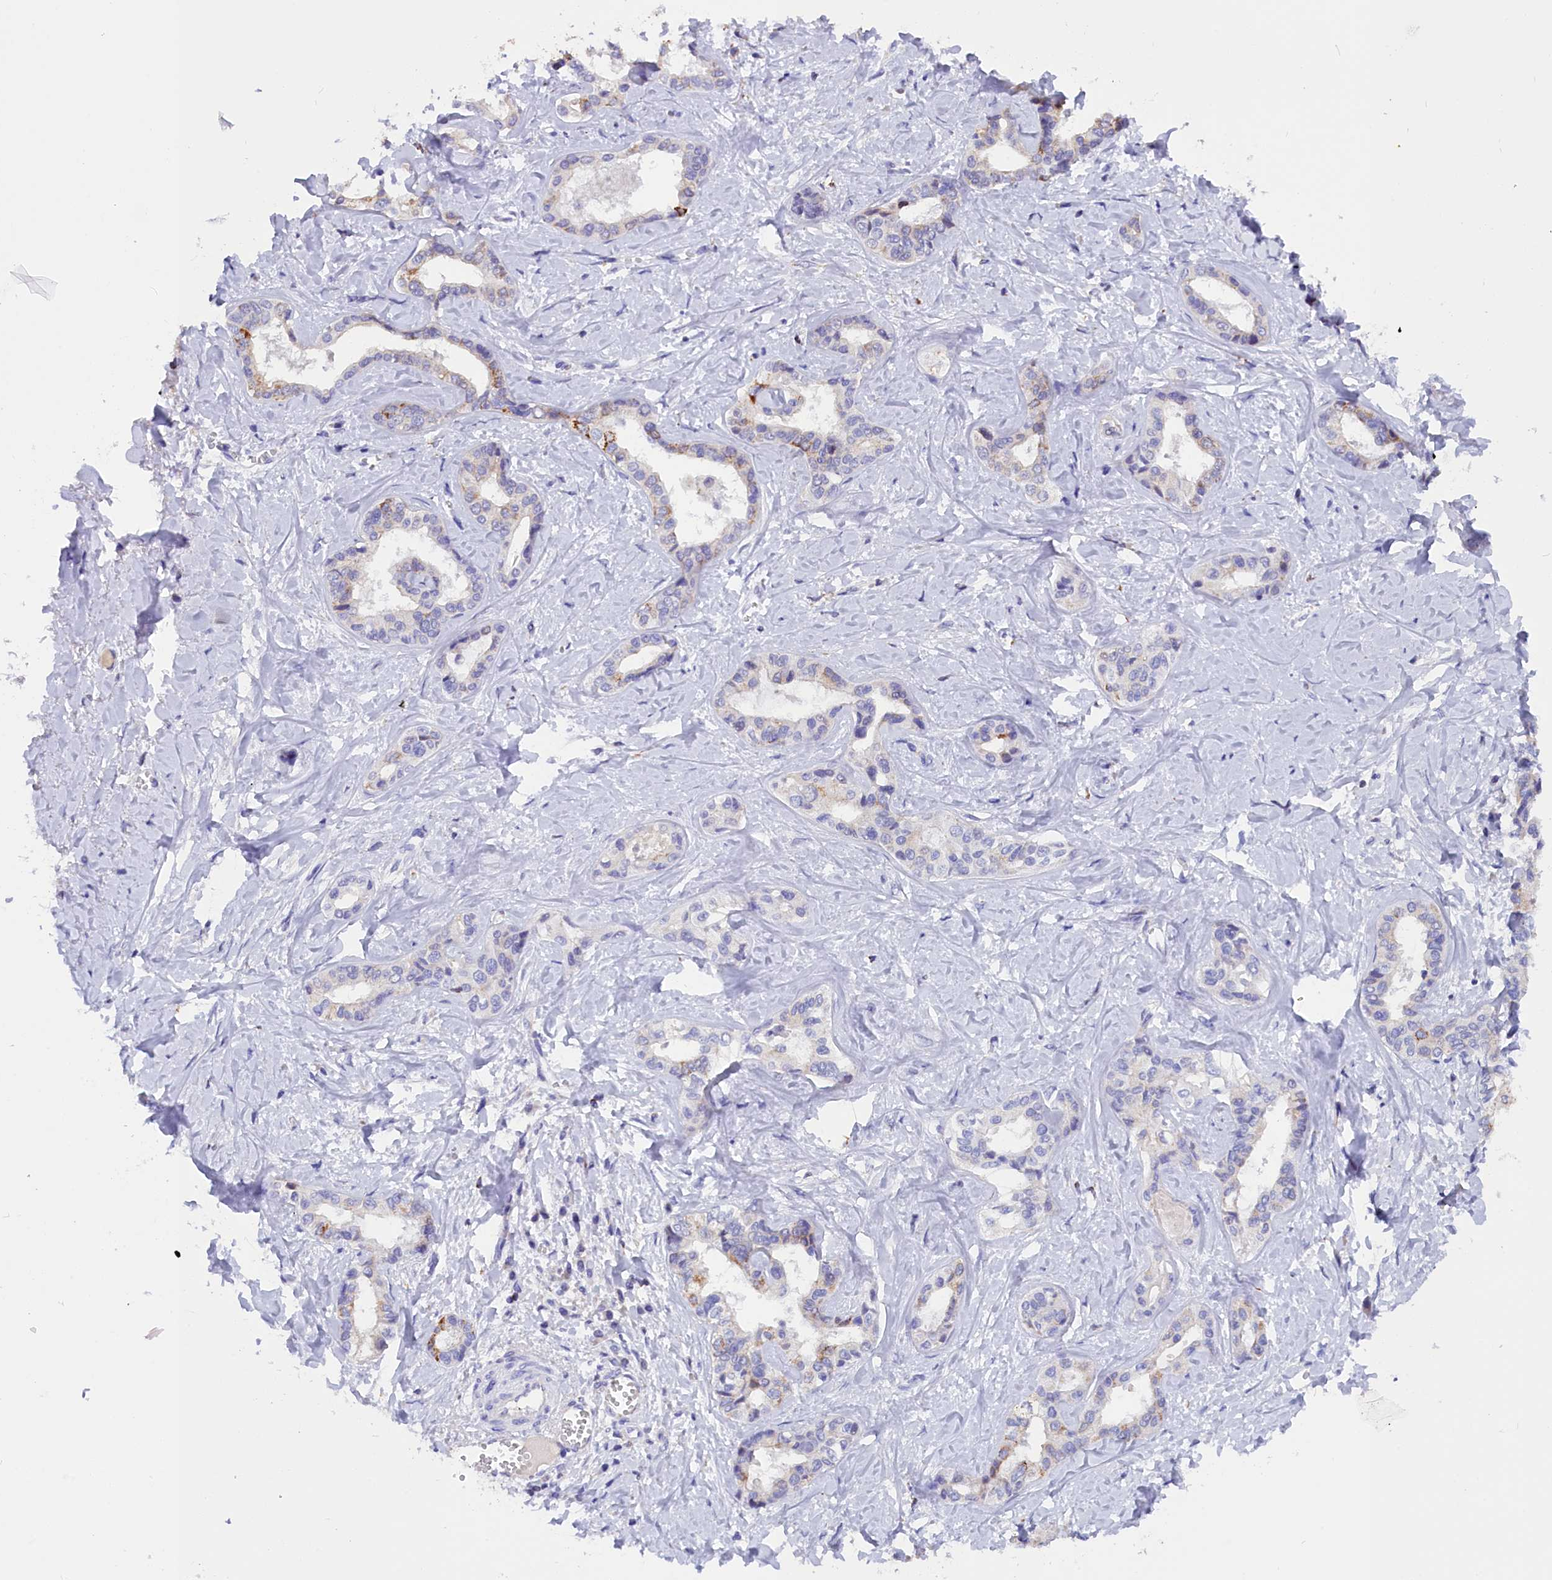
{"staining": {"intensity": "moderate", "quantity": "<25%", "location": "cytoplasmic/membranous"}, "tissue": "liver cancer", "cell_type": "Tumor cells", "image_type": "cancer", "snomed": [{"axis": "morphology", "description": "Cholangiocarcinoma"}, {"axis": "topography", "description": "Liver"}], "caption": "Immunohistochemical staining of human cholangiocarcinoma (liver) reveals low levels of moderate cytoplasmic/membranous protein positivity in approximately <25% of tumor cells. (Brightfield microscopy of DAB IHC at high magnification).", "gene": "ABAT", "patient": {"sex": "female", "age": 77}}